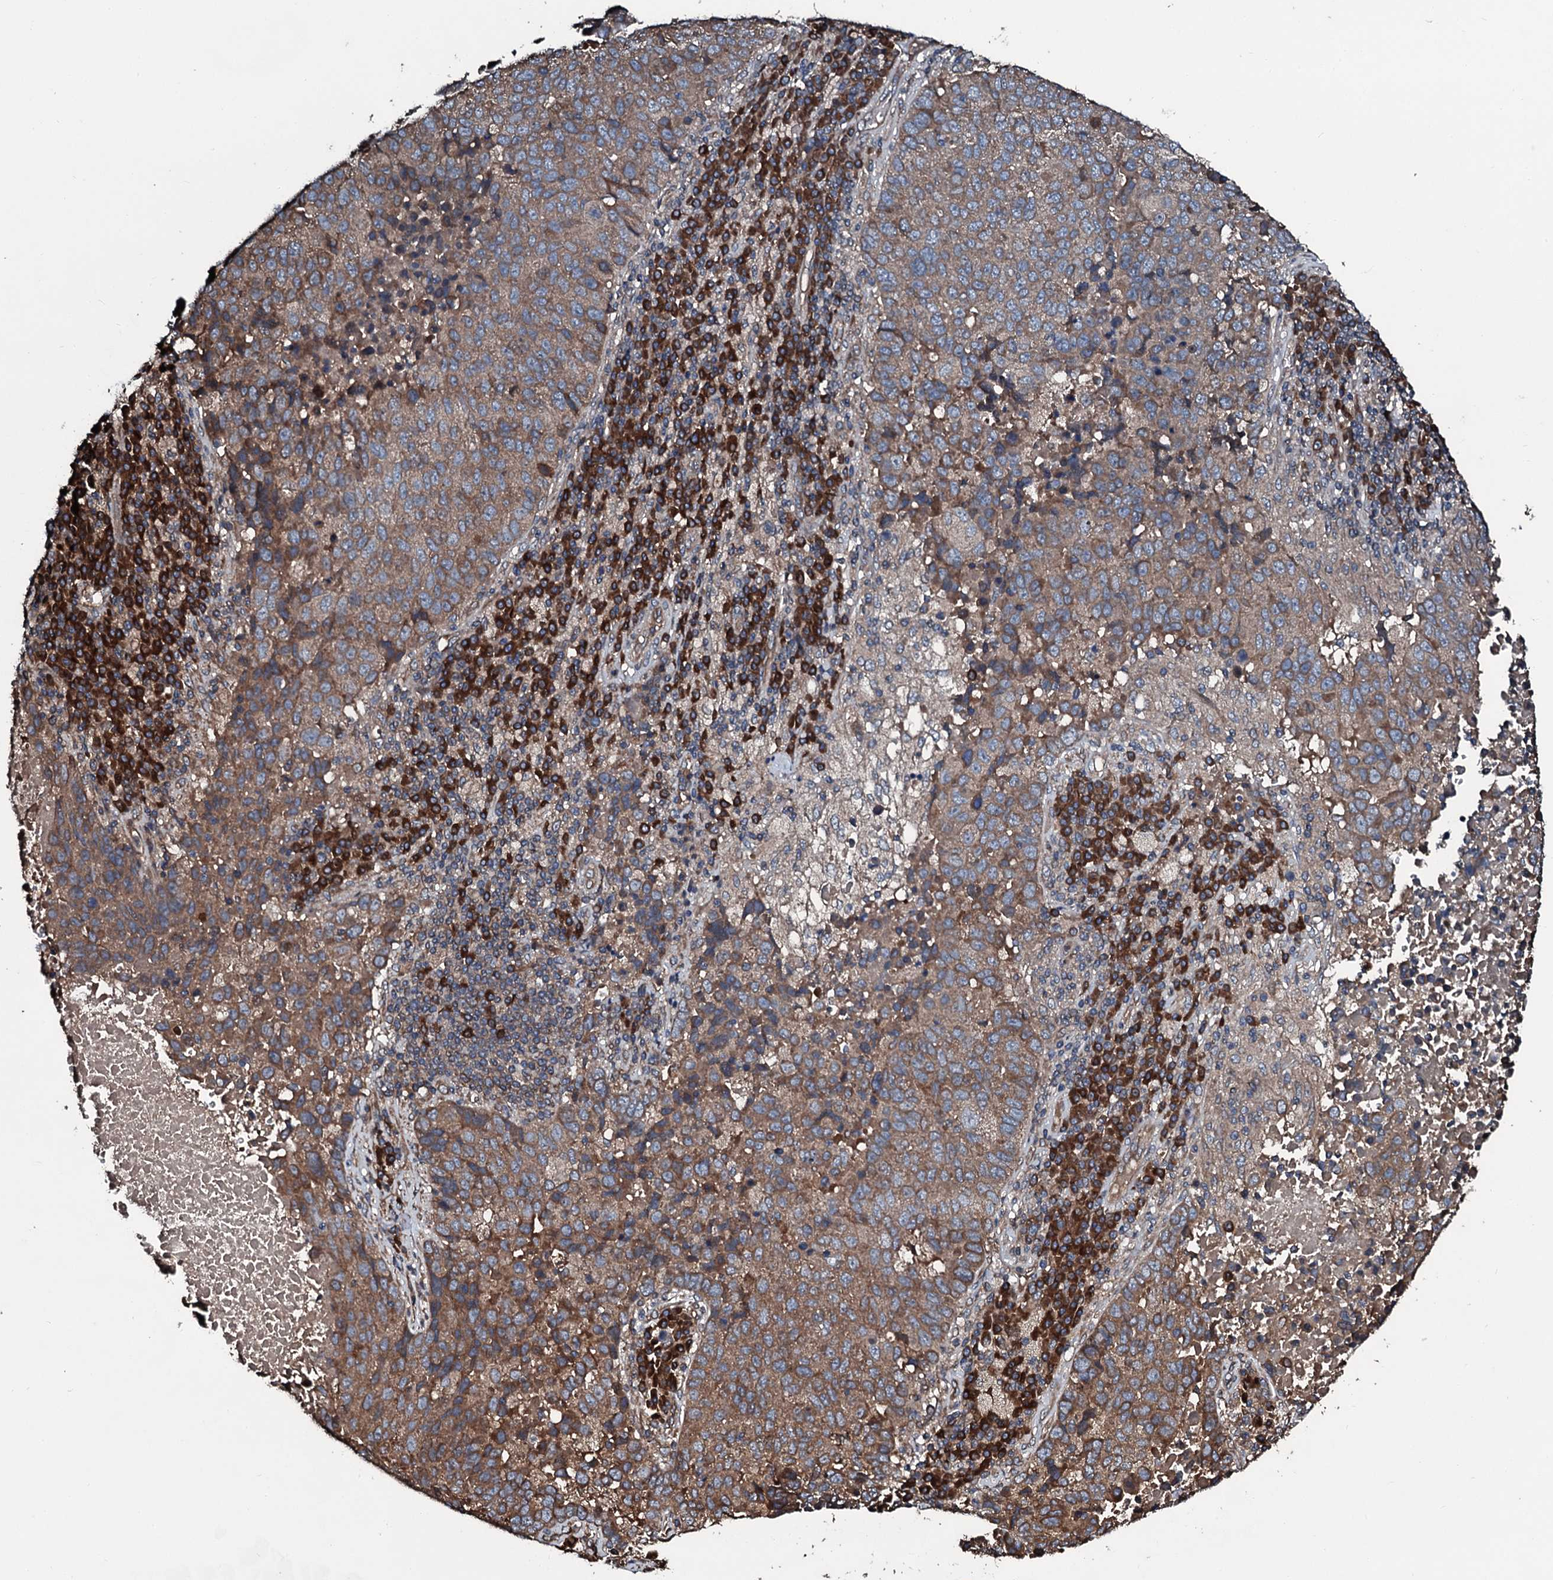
{"staining": {"intensity": "moderate", "quantity": ">75%", "location": "cytoplasmic/membranous"}, "tissue": "lung cancer", "cell_type": "Tumor cells", "image_type": "cancer", "snomed": [{"axis": "morphology", "description": "Squamous cell carcinoma, NOS"}, {"axis": "topography", "description": "Lung"}], "caption": "This is a histology image of immunohistochemistry staining of lung squamous cell carcinoma, which shows moderate positivity in the cytoplasmic/membranous of tumor cells.", "gene": "AARS1", "patient": {"sex": "male", "age": 73}}